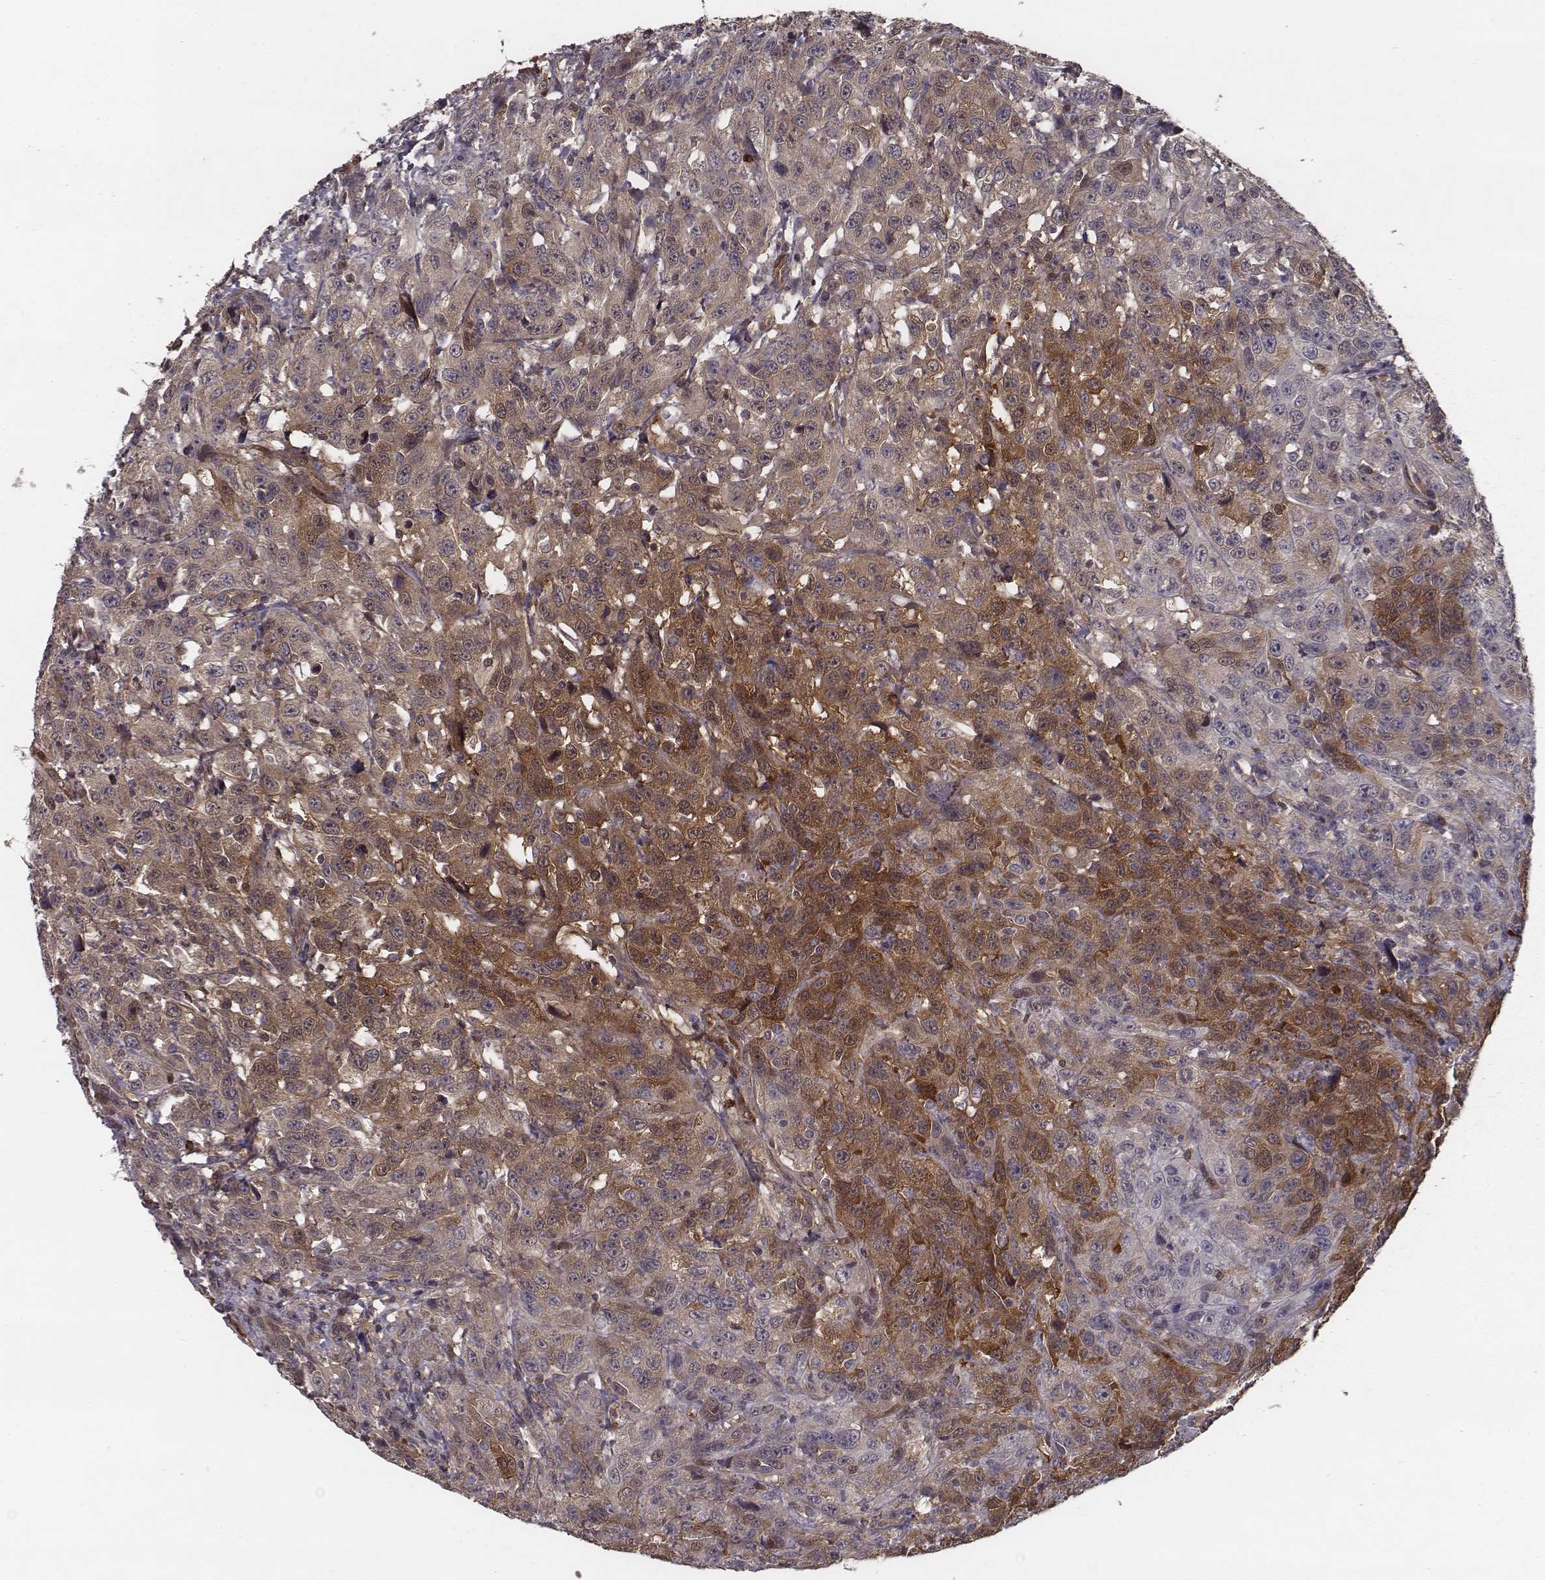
{"staining": {"intensity": "strong", "quantity": "25%-75%", "location": "cytoplasmic/membranous"}, "tissue": "urothelial cancer", "cell_type": "Tumor cells", "image_type": "cancer", "snomed": [{"axis": "morphology", "description": "Urothelial carcinoma, NOS"}, {"axis": "morphology", "description": "Urothelial carcinoma, High grade"}, {"axis": "topography", "description": "Urinary bladder"}], "caption": "Urothelial carcinoma (high-grade) stained with immunohistochemistry shows strong cytoplasmic/membranous expression in about 25%-75% of tumor cells.", "gene": "ISYNA1", "patient": {"sex": "female", "age": 73}}